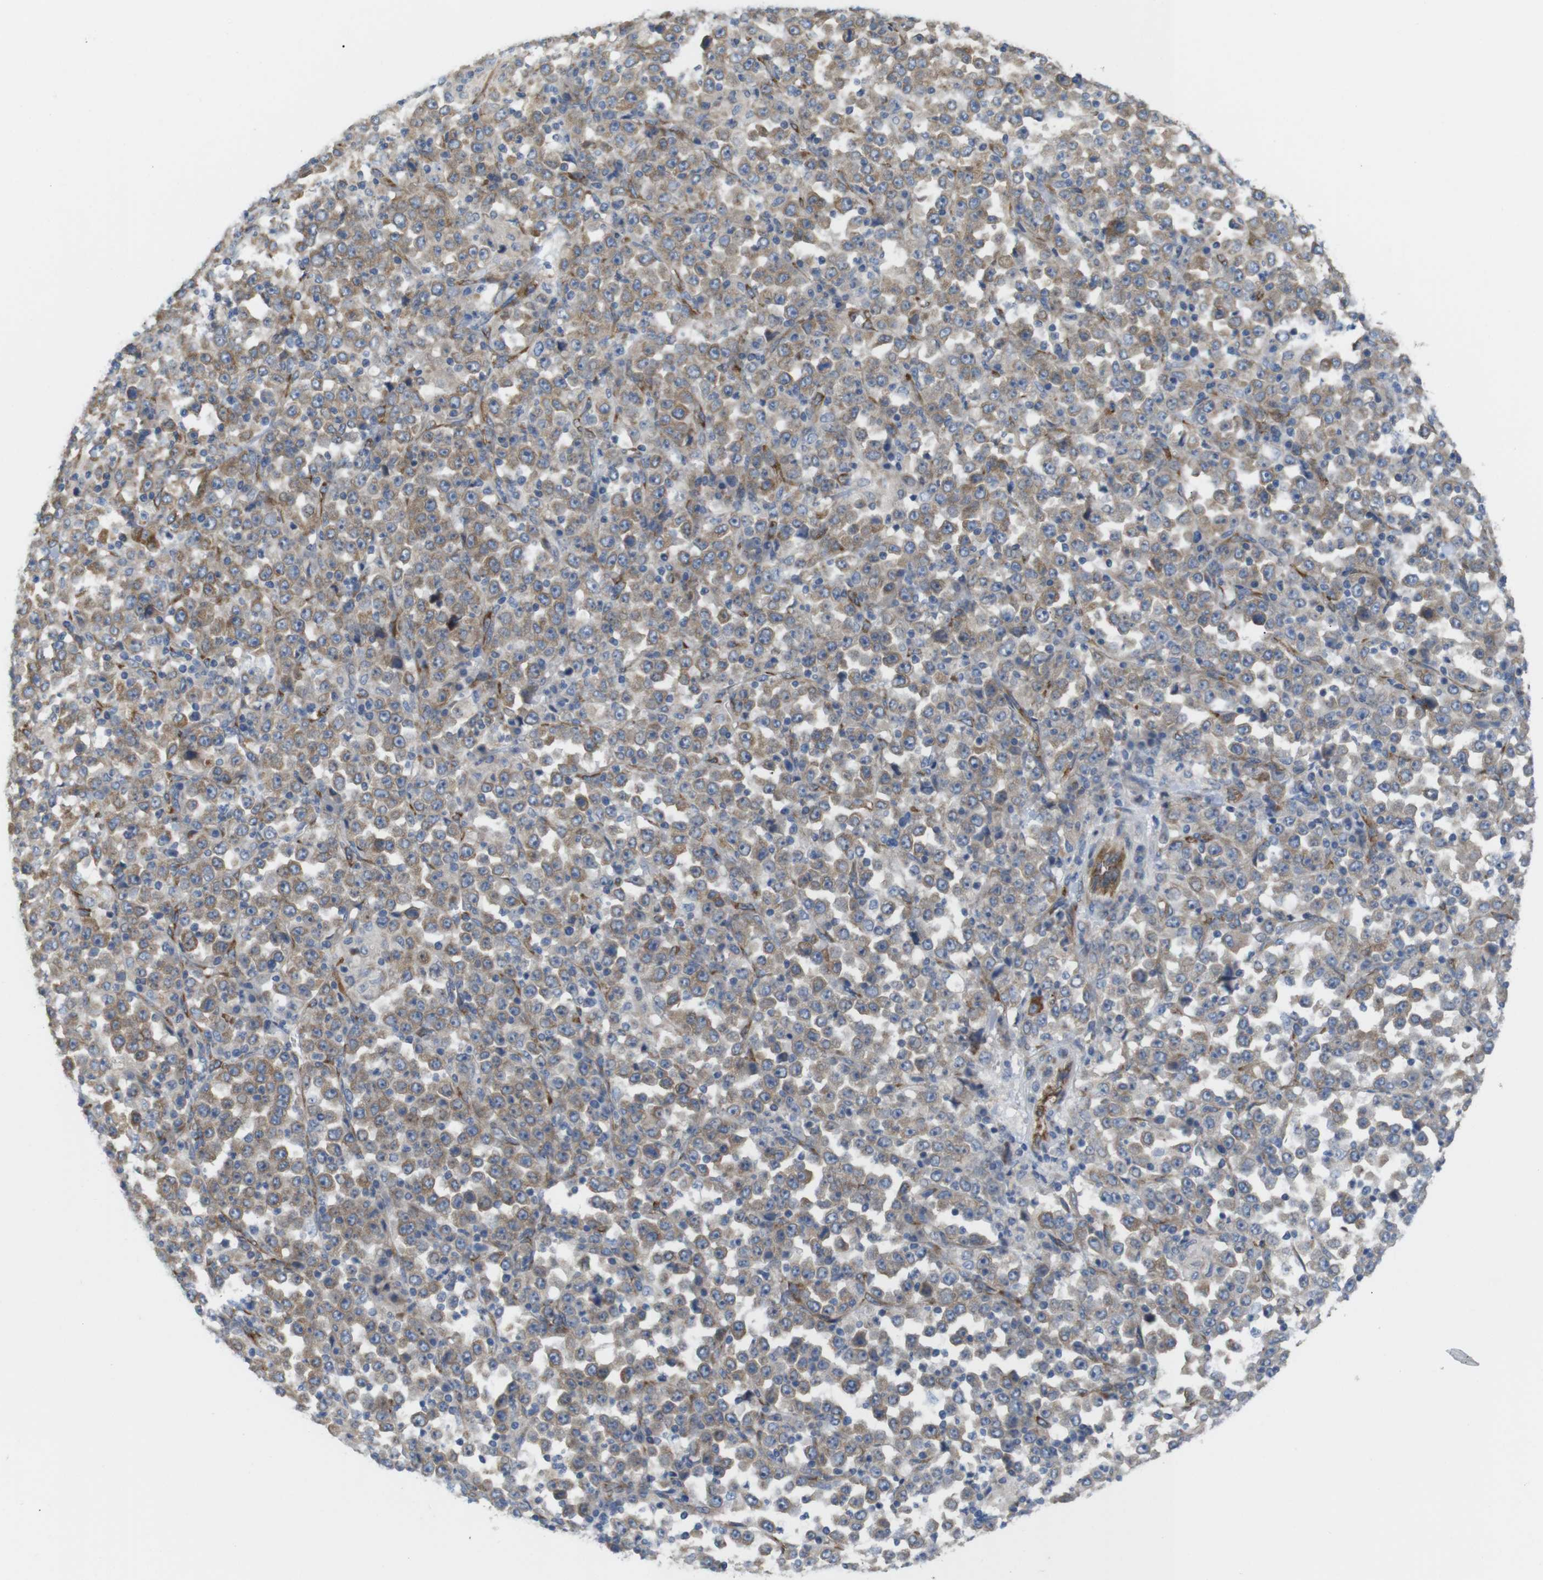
{"staining": {"intensity": "moderate", "quantity": ">75%", "location": "cytoplasmic/membranous"}, "tissue": "stomach cancer", "cell_type": "Tumor cells", "image_type": "cancer", "snomed": [{"axis": "morphology", "description": "Normal tissue, NOS"}, {"axis": "morphology", "description": "Adenocarcinoma, NOS"}, {"axis": "topography", "description": "Stomach, upper"}, {"axis": "topography", "description": "Stomach"}], "caption": "A photomicrograph of human stomach cancer (adenocarcinoma) stained for a protein displays moderate cytoplasmic/membranous brown staining in tumor cells.", "gene": "PCNX2", "patient": {"sex": "male", "age": 59}}